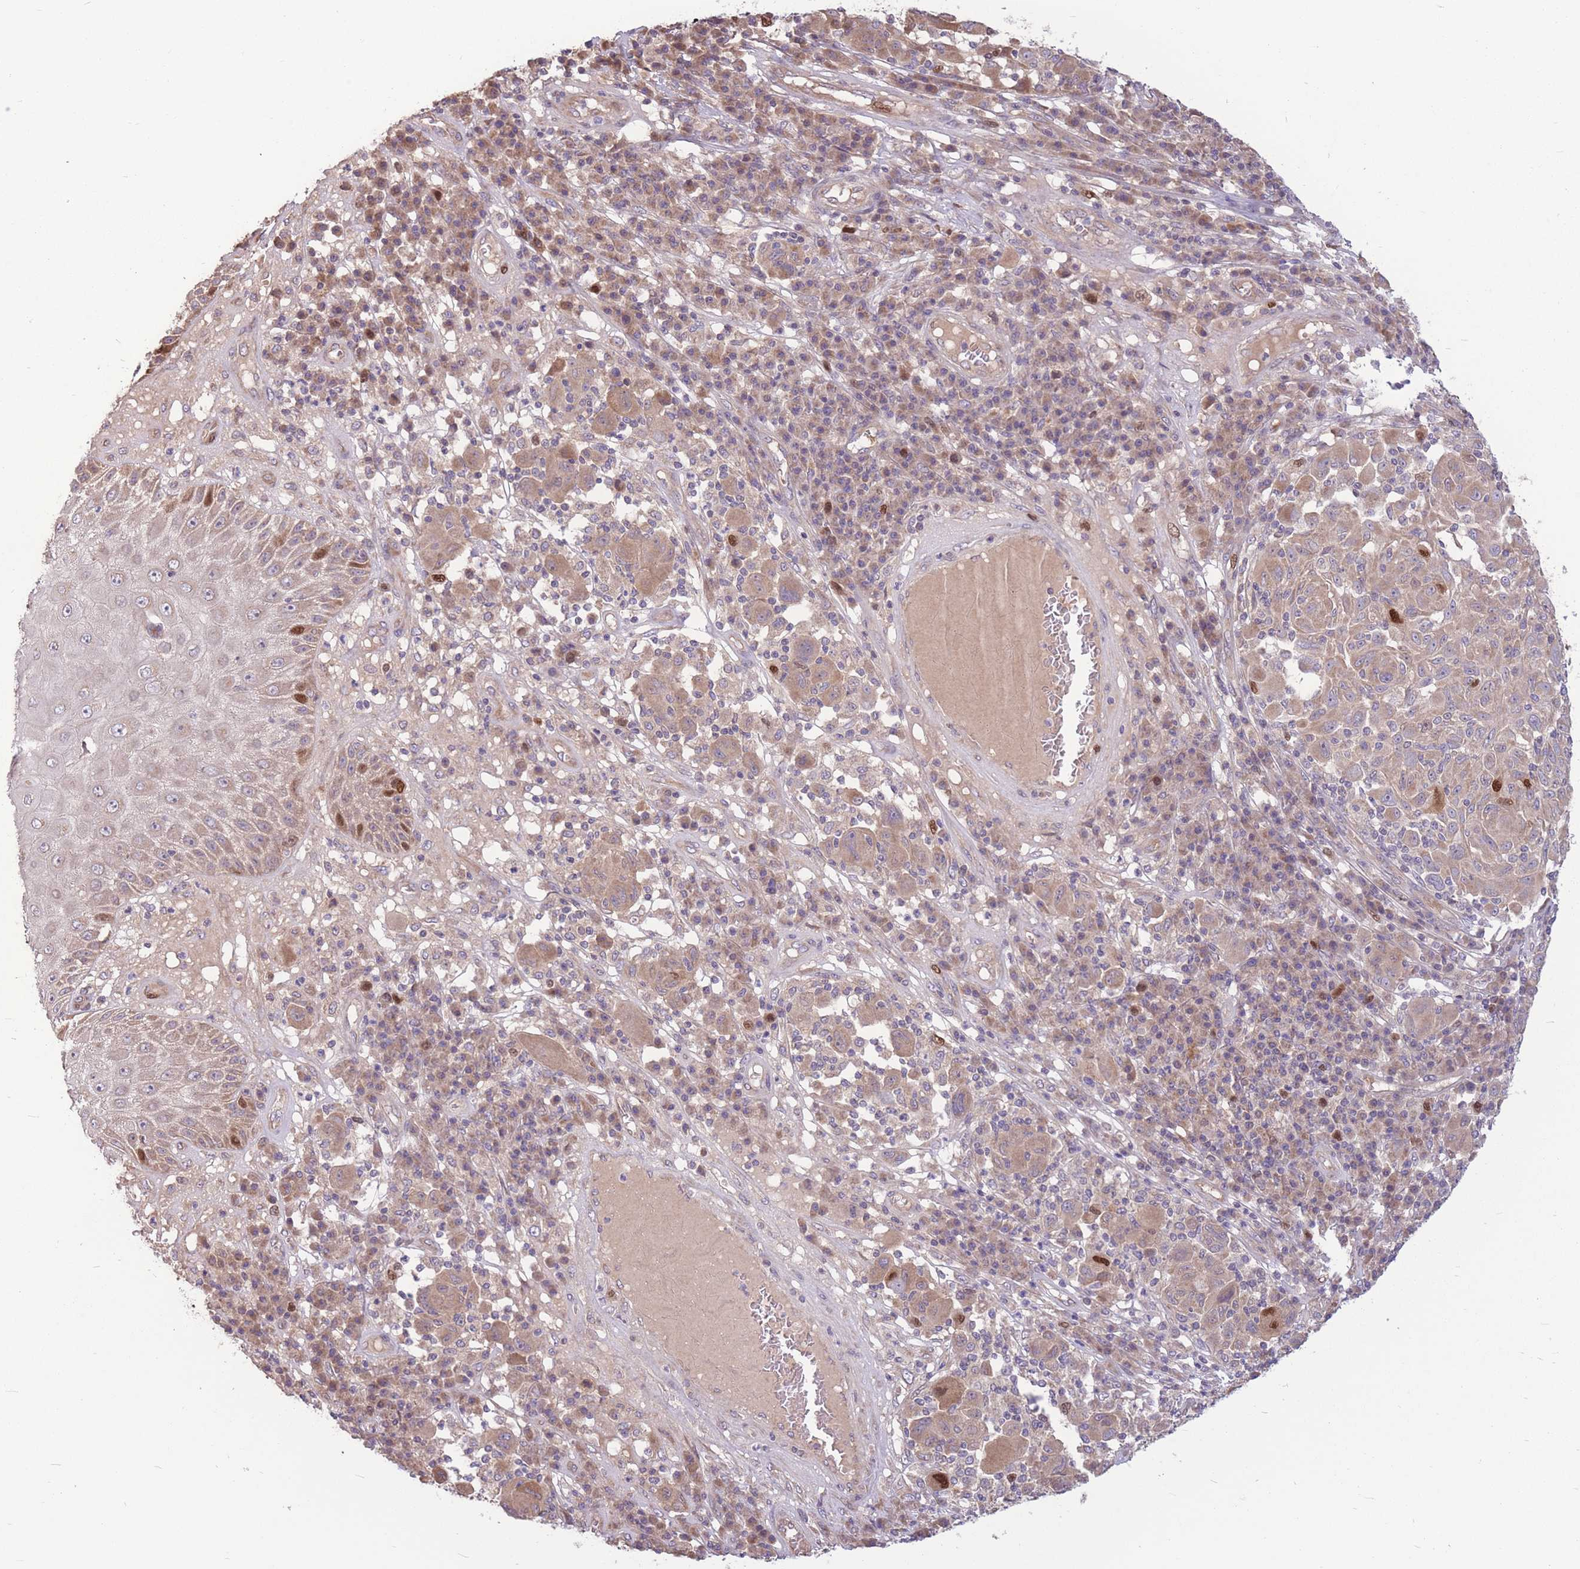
{"staining": {"intensity": "strong", "quantity": "<25%", "location": "nuclear"}, "tissue": "melanoma", "cell_type": "Tumor cells", "image_type": "cancer", "snomed": [{"axis": "morphology", "description": "Malignant melanoma, NOS"}, {"axis": "topography", "description": "Skin"}], "caption": "Protein staining of malignant melanoma tissue reveals strong nuclear staining in about <25% of tumor cells.", "gene": "GMNN", "patient": {"sex": "male", "age": 53}}